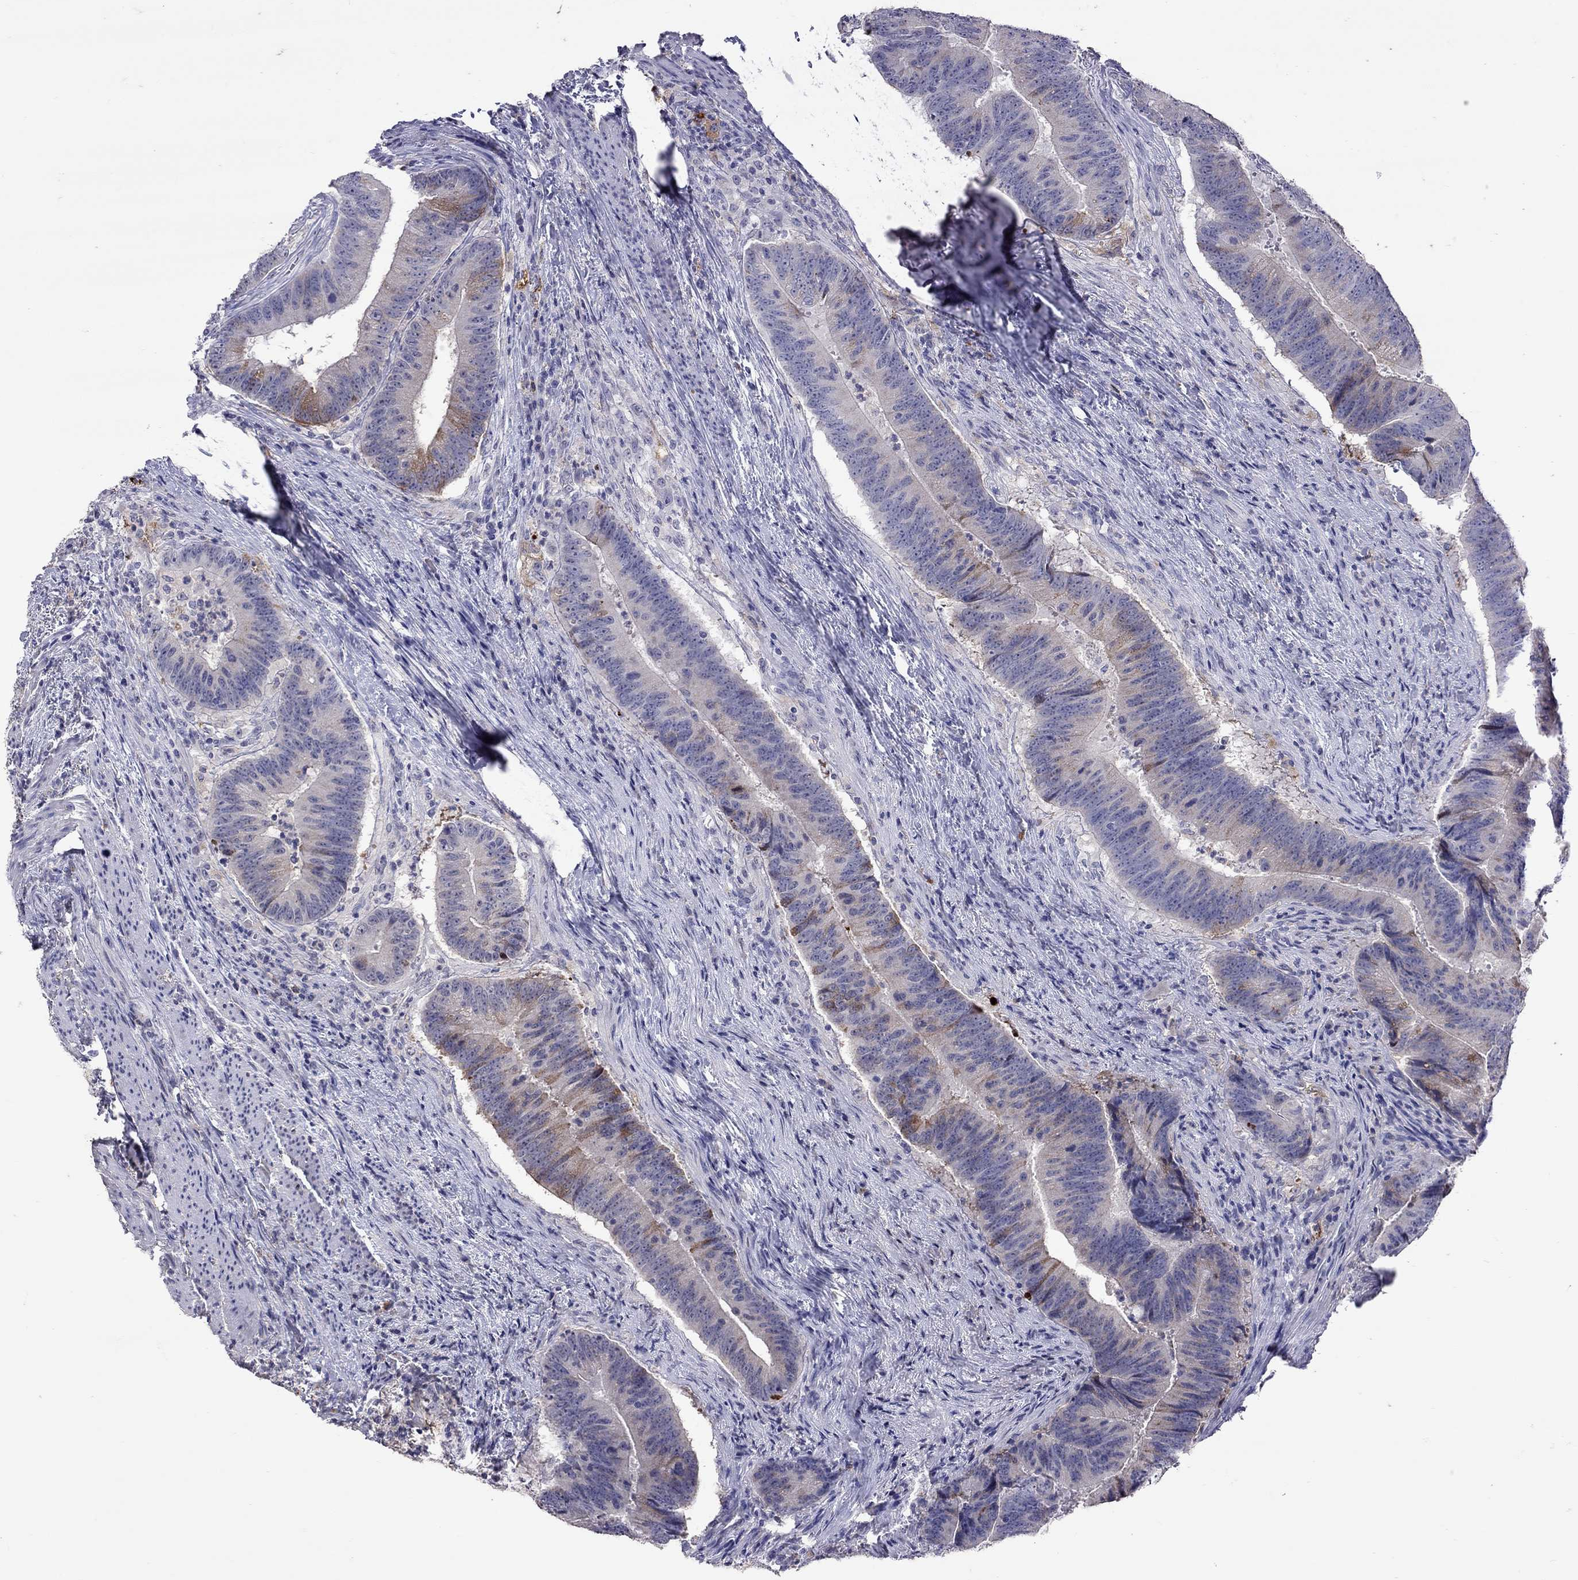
{"staining": {"intensity": "weak", "quantity": "<25%", "location": "cytoplasmic/membranous"}, "tissue": "colorectal cancer", "cell_type": "Tumor cells", "image_type": "cancer", "snomed": [{"axis": "morphology", "description": "Adenocarcinoma, NOS"}, {"axis": "topography", "description": "Colon"}], "caption": "High magnification brightfield microscopy of colorectal cancer stained with DAB (3,3'-diaminobenzidine) (brown) and counterstained with hematoxylin (blue): tumor cells show no significant positivity. Nuclei are stained in blue.", "gene": "SERPINA3", "patient": {"sex": "female", "age": 87}}